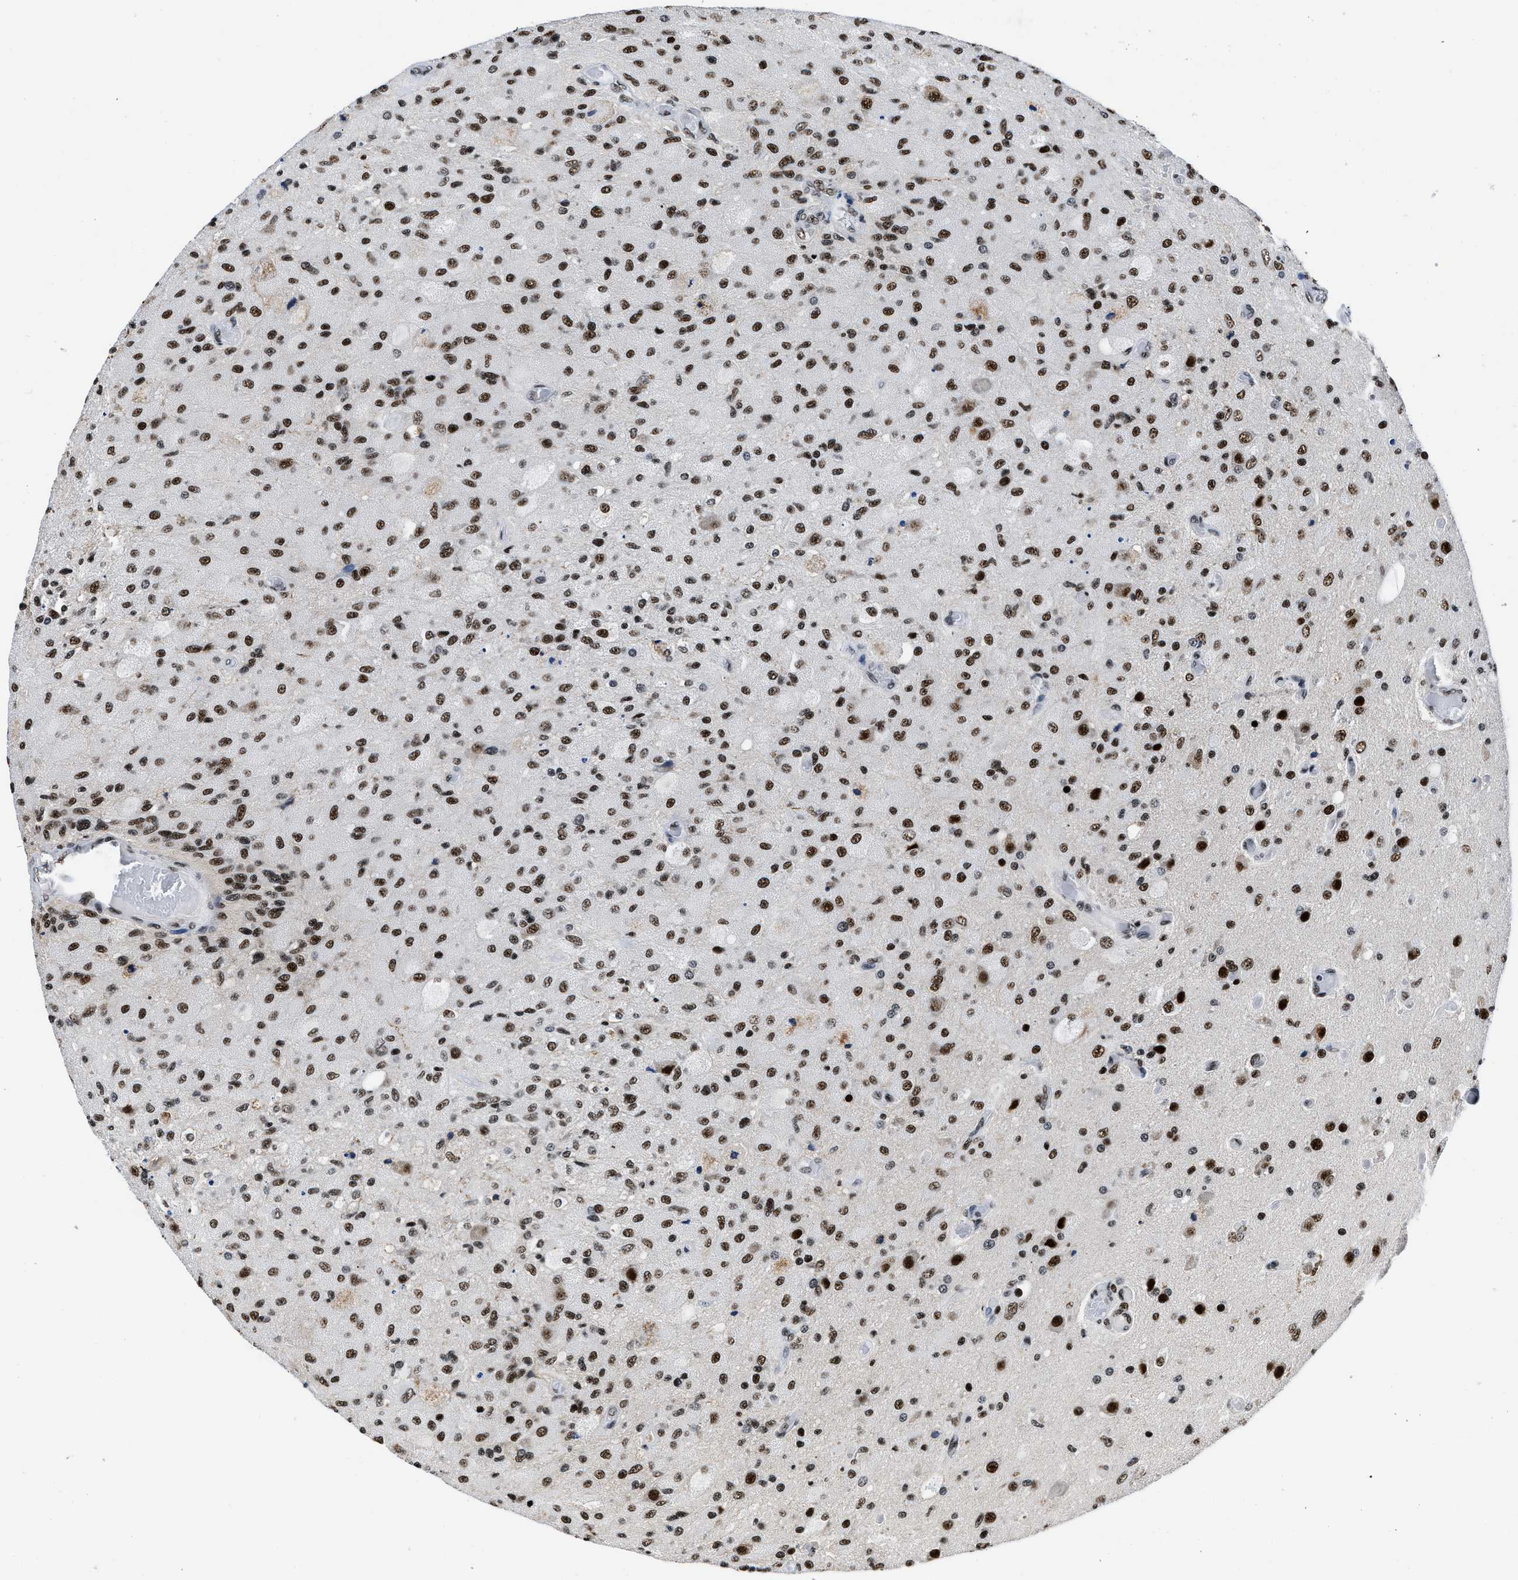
{"staining": {"intensity": "strong", "quantity": ">75%", "location": "nuclear"}, "tissue": "glioma", "cell_type": "Tumor cells", "image_type": "cancer", "snomed": [{"axis": "morphology", "description": "Normal tissue, NOS"}, {"axis": "morphology", "description": "Glioma, malignant, High grade"}, {"axis": "topography", "description": "Cerebral cortex"}], "caption": "The micrograph reveals immunohistochemical staining of glioma. There is strong nuclear expression is present in about >75% of tumor cells. The staining was performed using DAB (3,3'-diaminobenzidine) to visualize the protein expression in brown, while the nuclei were stained in blue with hematoxylin (Magnification: 20x).", "gene": "HNRNPH2", "patient": {"sex": "male", "age": 77}}